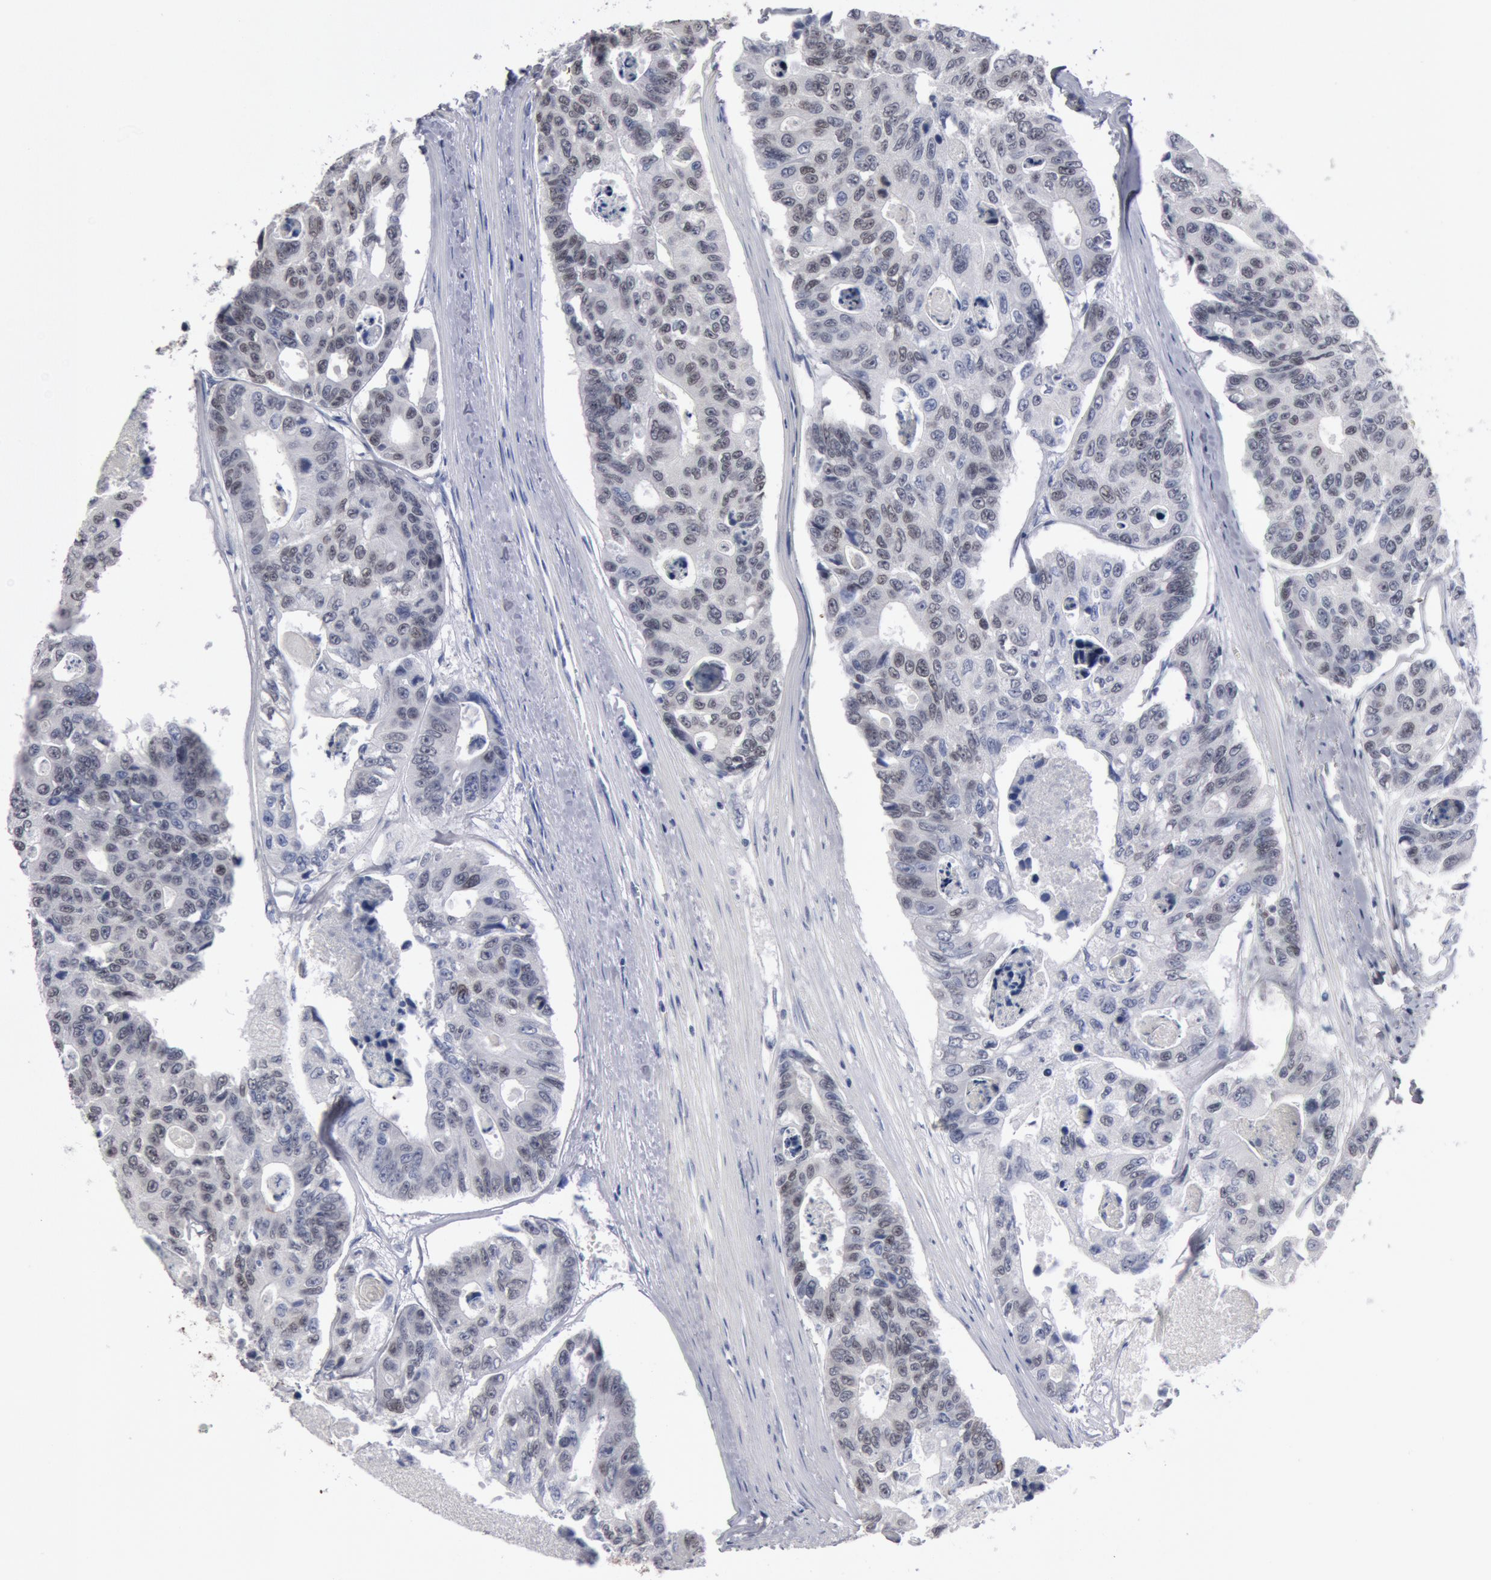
{"staining": {"intensity": "negative", "quantity": "none", "location": "none"}, "tissue": "colorectal cancer", "cell_type": "Tumor cells", "image_type": "cancer", "snomed": [{"axis": "morphology", "description": "Adenocarcinoma, NOS"}, {"axis": "topography", "description": "Colon"}], "caption": "Colorectal cancer was stained to show a protein in brown. There is no significant staining in tumor cells.", "gene": "FOXA2", "patient": {"sex": "female", "age": 86}}